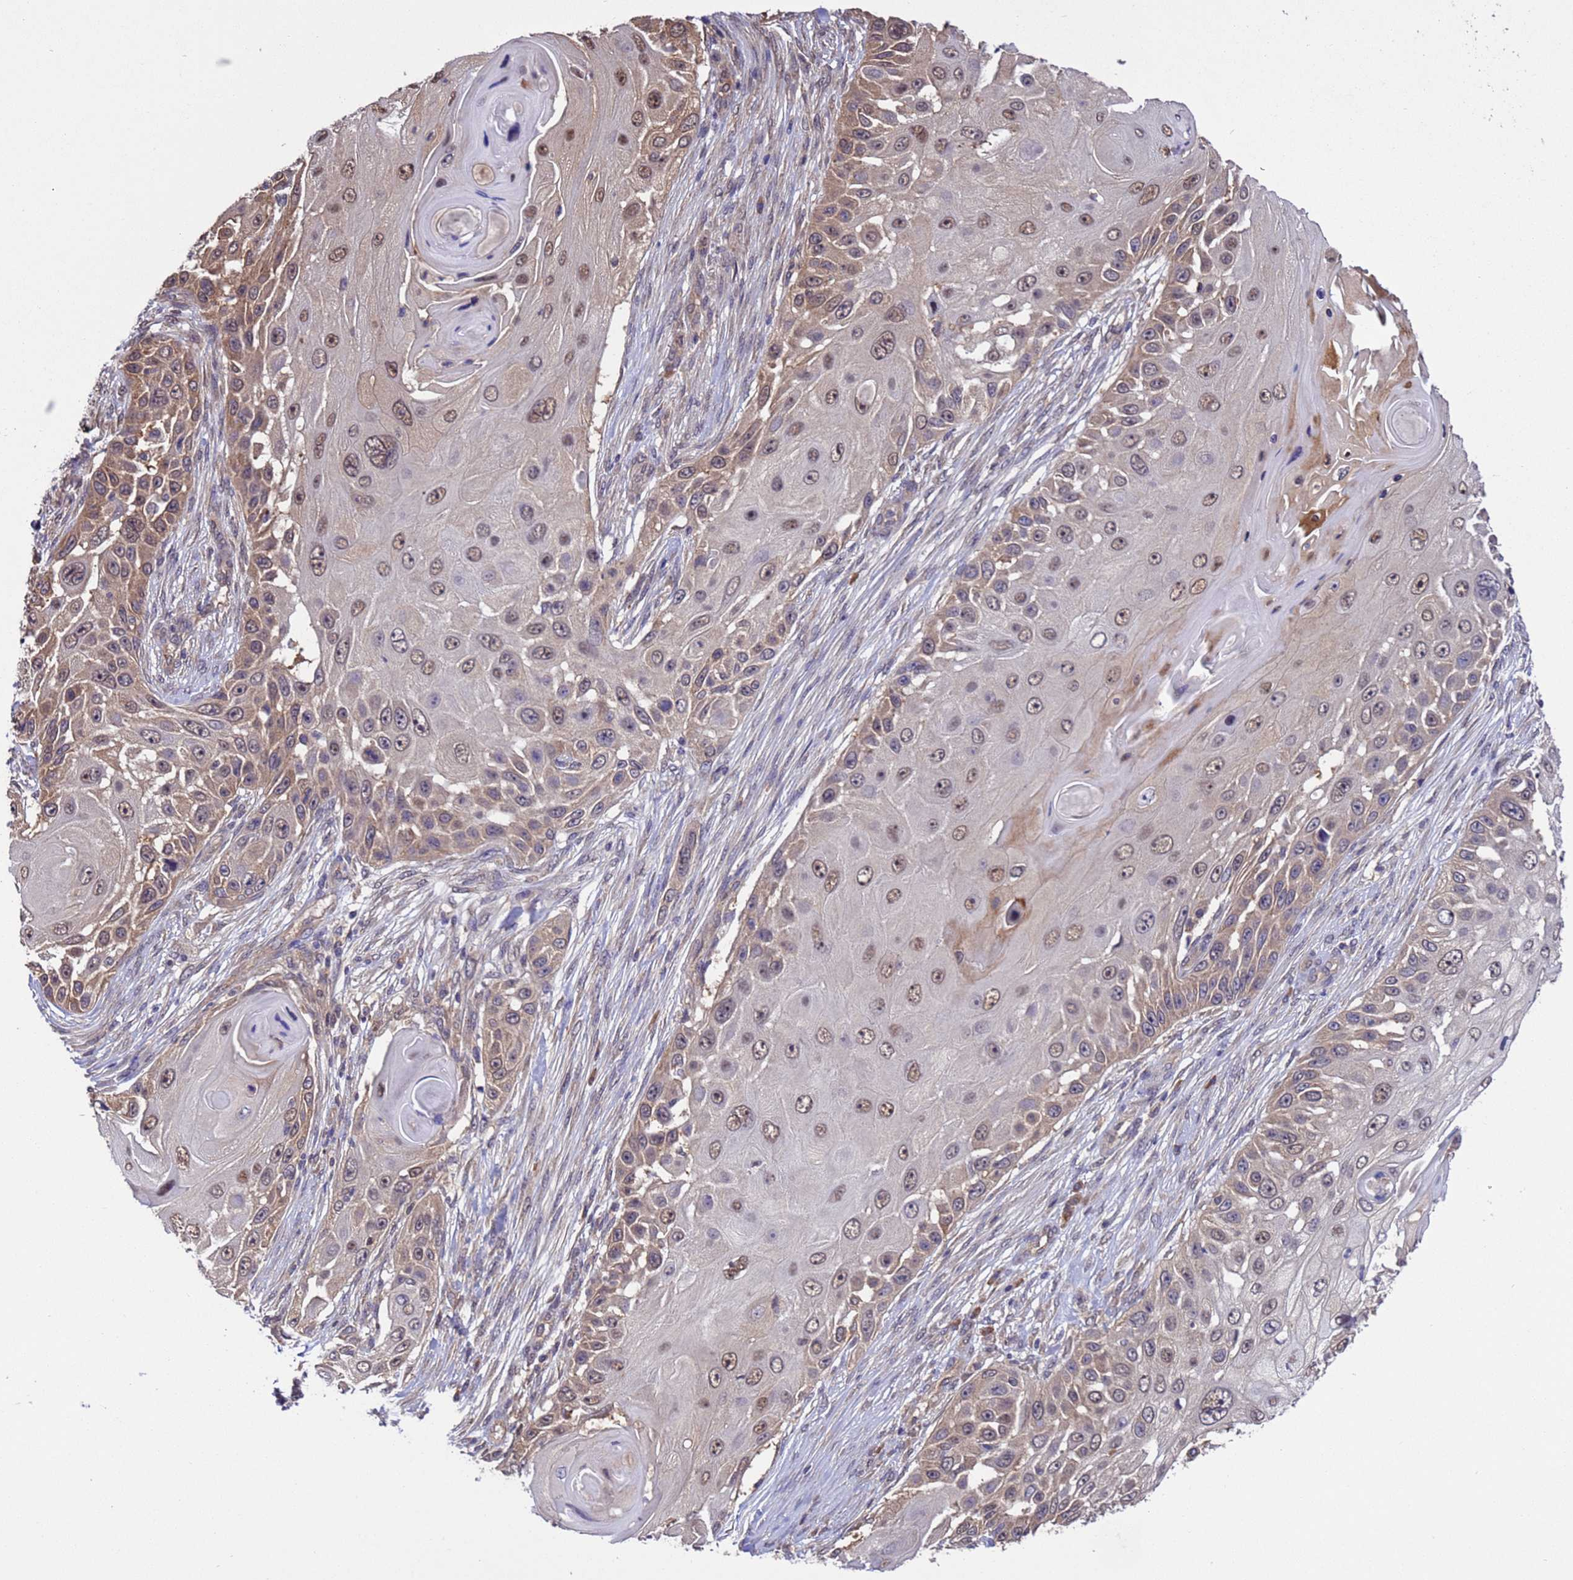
{"staining": {"intensity": "moderate", "quantity": ">75%", "location": "cytoplasmic/membranous,nuclear"}, "tissue": "skin cancer", "cell_type": "Tumor cells", "image_type": "cancer", "snomed": [{"axis": "morphology", "description": "Squamous cell carcinoma, NOS"}, {"axis": "topography", "description": "Skin"}], "caption": "Moderate cytoplasmic/membranous and nuclear staining for a protein is present in approximately >75% of tumor cells of skin squamous cell carcinoma using immunohistochemistry (IHC).", "gene": "ZFP69B", "patient": {"sex": "female", "age": 44}}